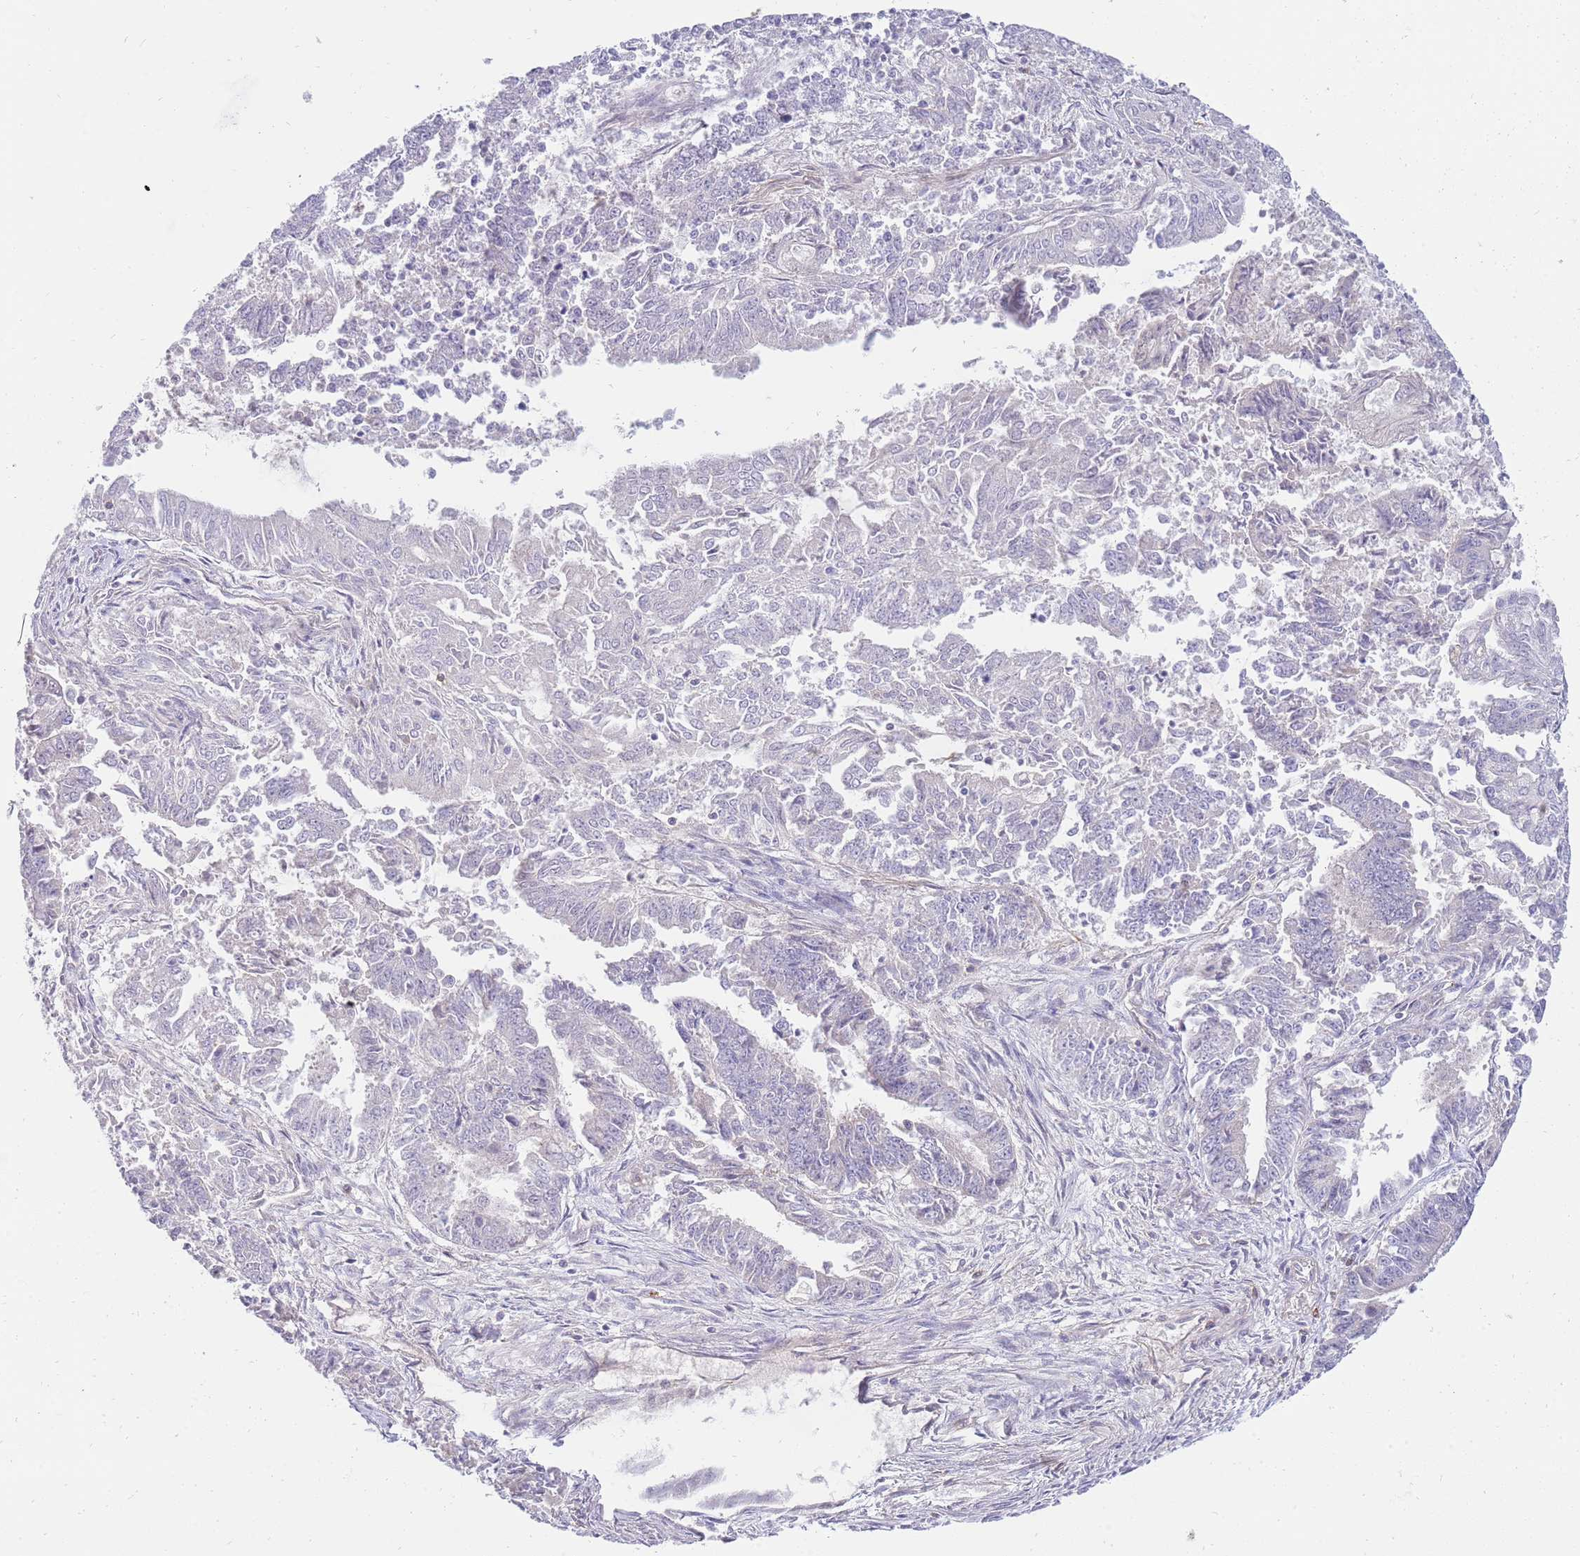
{"staining": {"intensity": "negative", "quantity": "none", "location": "none"}, "tissue": "endometrial cancer", "cell_type": "Tumor cells", "image_type": "cancer", "snomed": [{"axis": "morphology", "description": "Adenocarcinoma, NOS"}, {"axis": "topography", "description": "Endometrium"}], "caption": "Immunohistochemistry micrograph of endometrial cancer (adenocarcinoma) stained for a protein (brown), which displays no staining in tumor cells.", "gene": "STK25", "patient": {"sex": "female", "age": 73}}